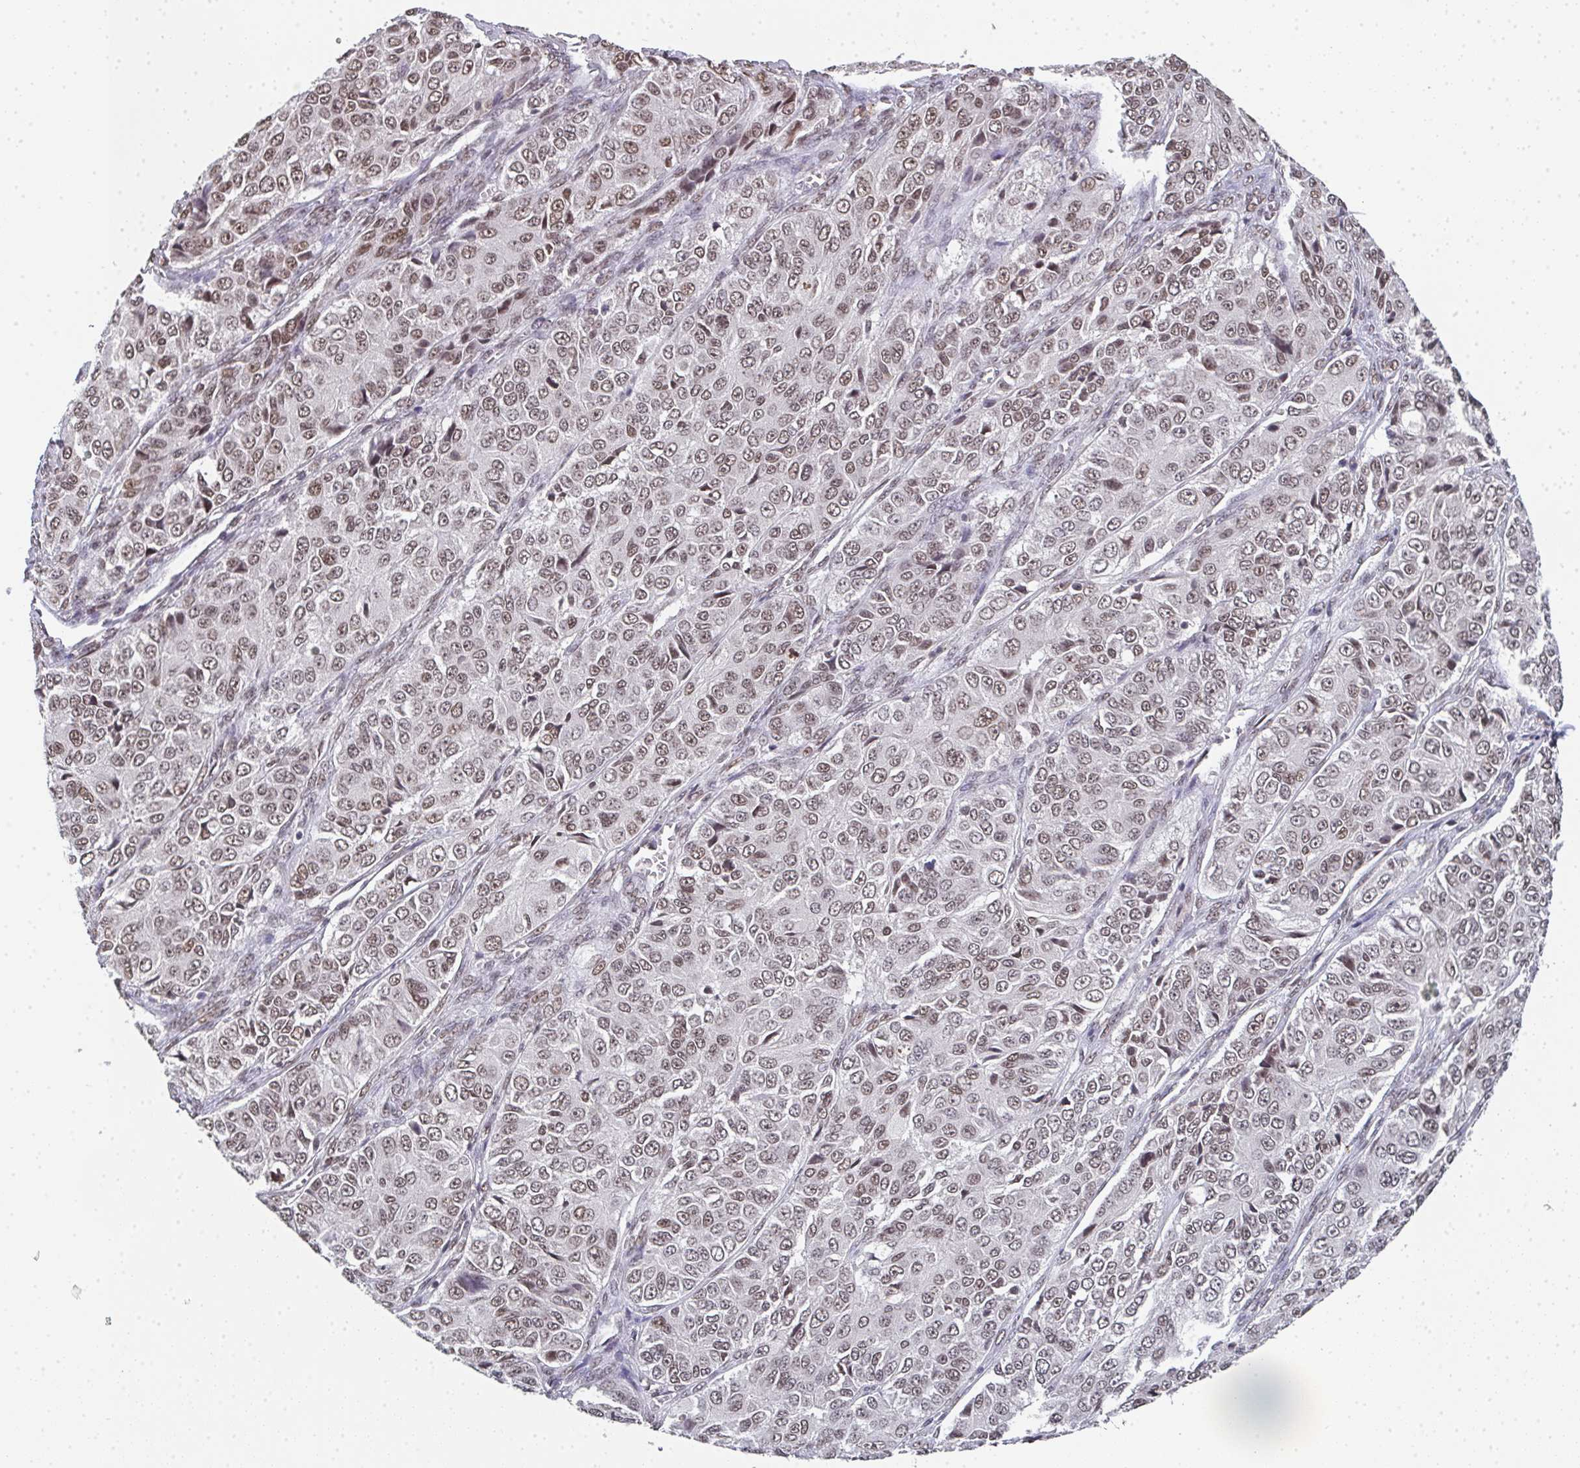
{"staining": {"intensity": "moderate", "quantity": ">75%", "location": "nuclear"}, "tissue": "ovarian cancer", "cell_type": "Tumor cells", "image_type": "cancer", "snomed": [{"axis": "morphology", "description": "Carcinoma, endometroid"}, {"axis": "topography", "description": "Ovary"}], "caption": "Immunohistochemistry of human ovarian endometroid carcinoma exhibits medium levels of moderate nuclear staining in approximately >75% of tumor cells.", "gene": "DKC1", "patient": {"sex": "female", "age": 51}}